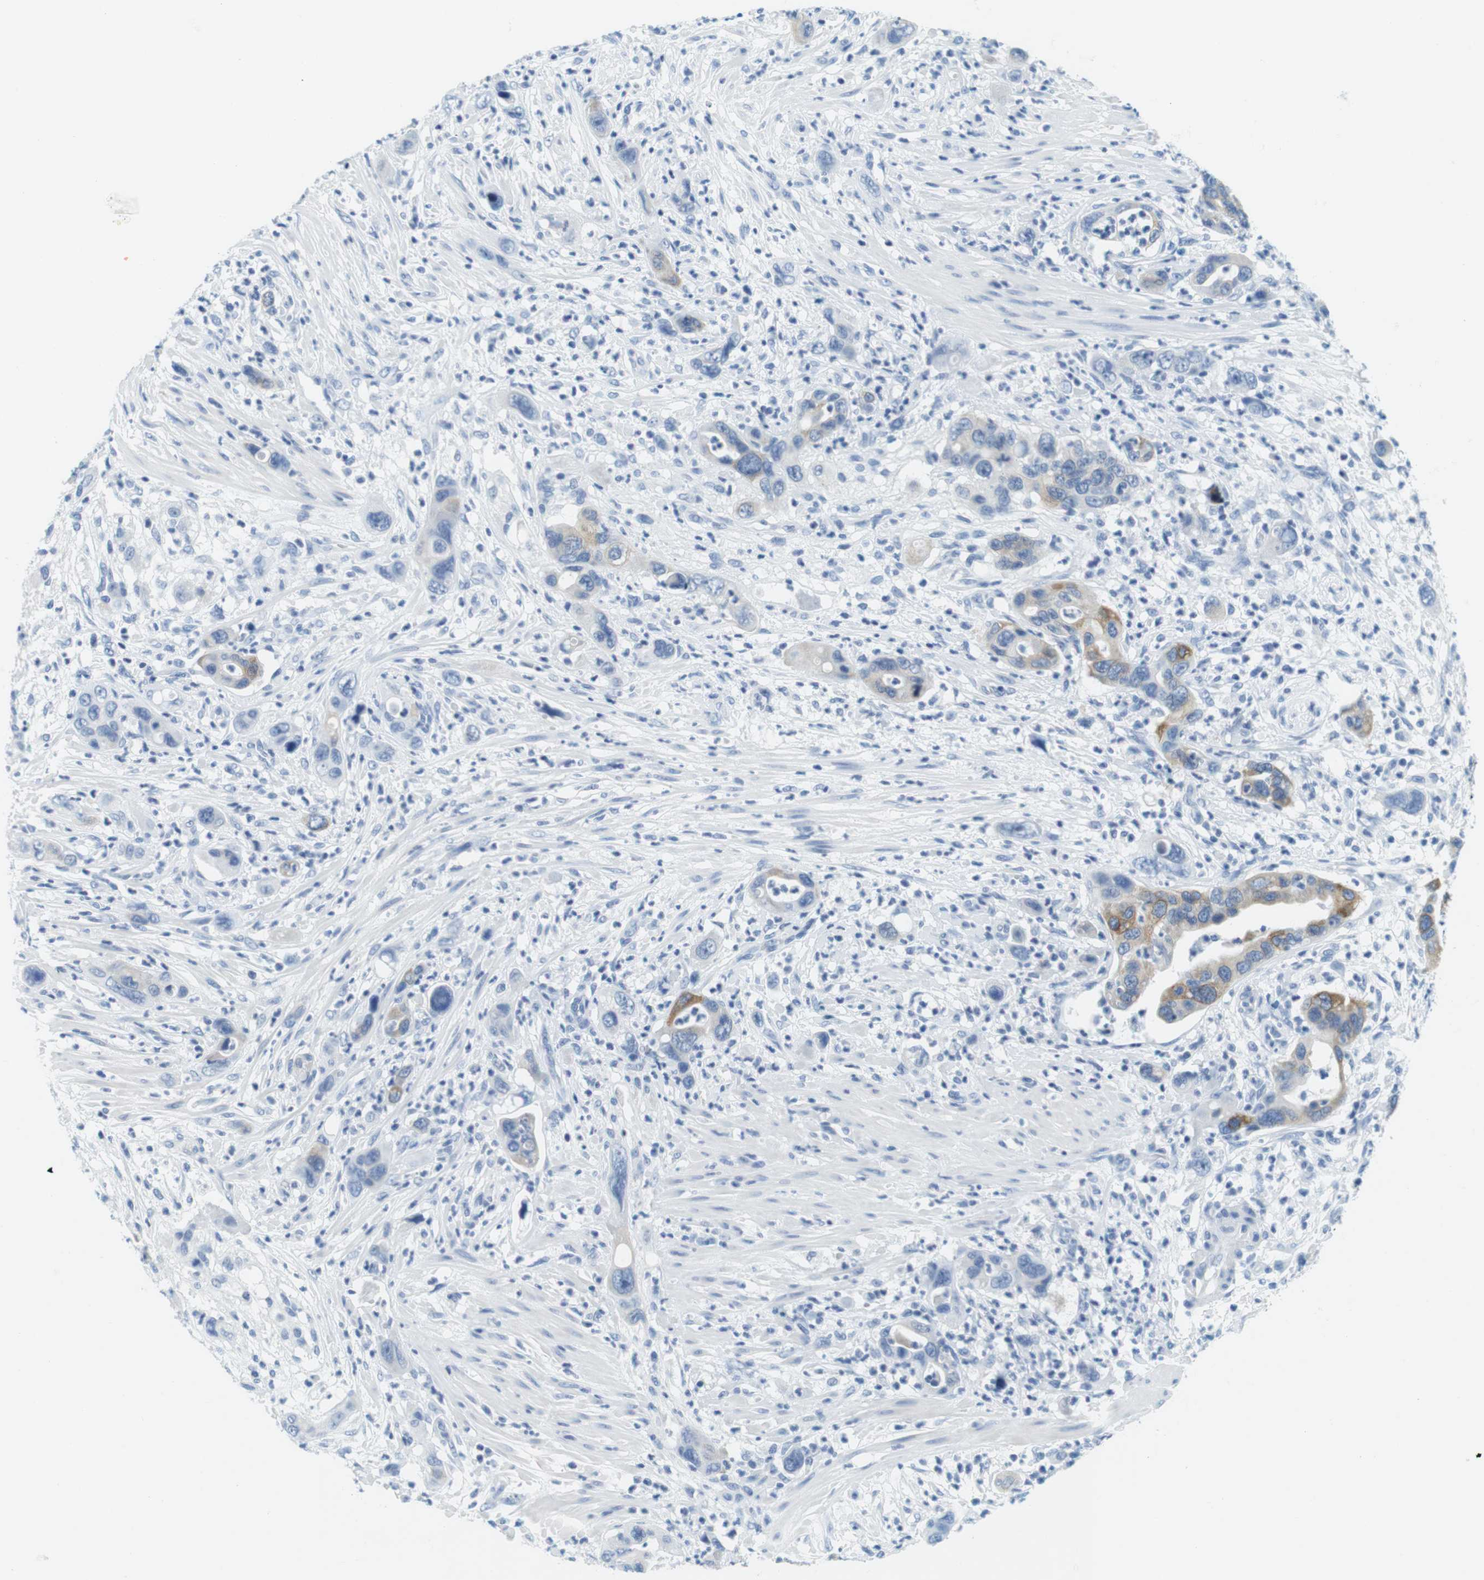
{"staining": {"intensity": "moderate", "quantity": "<25%", "location": "cytoplasmic/membranous"}, "tissue": "pancreatic cancer", "cell_type": "Tumor cells", "image_type": "cancer", "snomed": [{"axis": "morphology", "description": "Adenocarcinoma, NOS"}, {"axis": "topography", "description": "Pancreas"}], "caption": "An IHC photomicrograph of tumor tissue is shown. Protein staining in brown shows moderate cytoplasmic/membranous positivity in adenocarcinoma (pancreatic) within tumor cells.", "gene": "CYP2C9", "patient": {"sex": "female", "age": 71}}